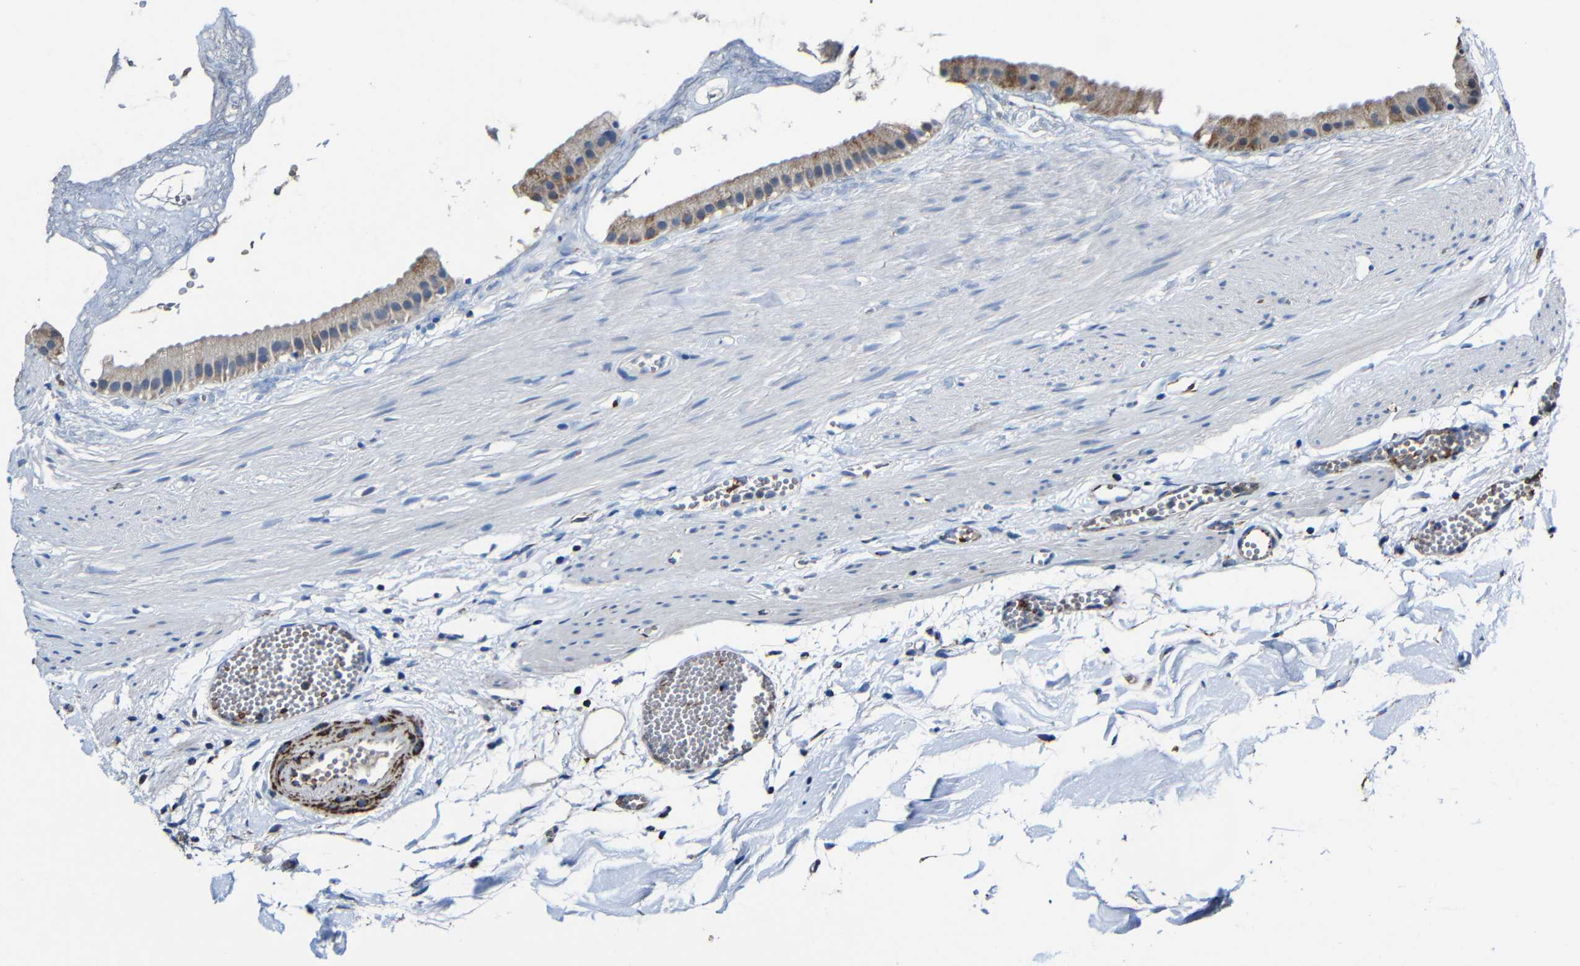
{"staining": {"intensity": "moderate", "quantity": ">75%", "location": "cytoplasmic/membranous"}, "tissue": "gallbladder", "cell_type": "Glandular cells", "image_type": "normal", "snomed": [{"axis": "morphology", "description": "Normal tissue, NOS"}, {"axis": "topography", "description": "Gallbladder"}], "caption": "Protein expression analysis of benign human gallbladder reveals moderate cytoplasmic/membranous positivity in approximately >75% of glandular cells. (DAB = brown stain, brightfield microscopy at high magnification).", "gene": "CA5B", "patient": {"sex": "female", "age": 64}}